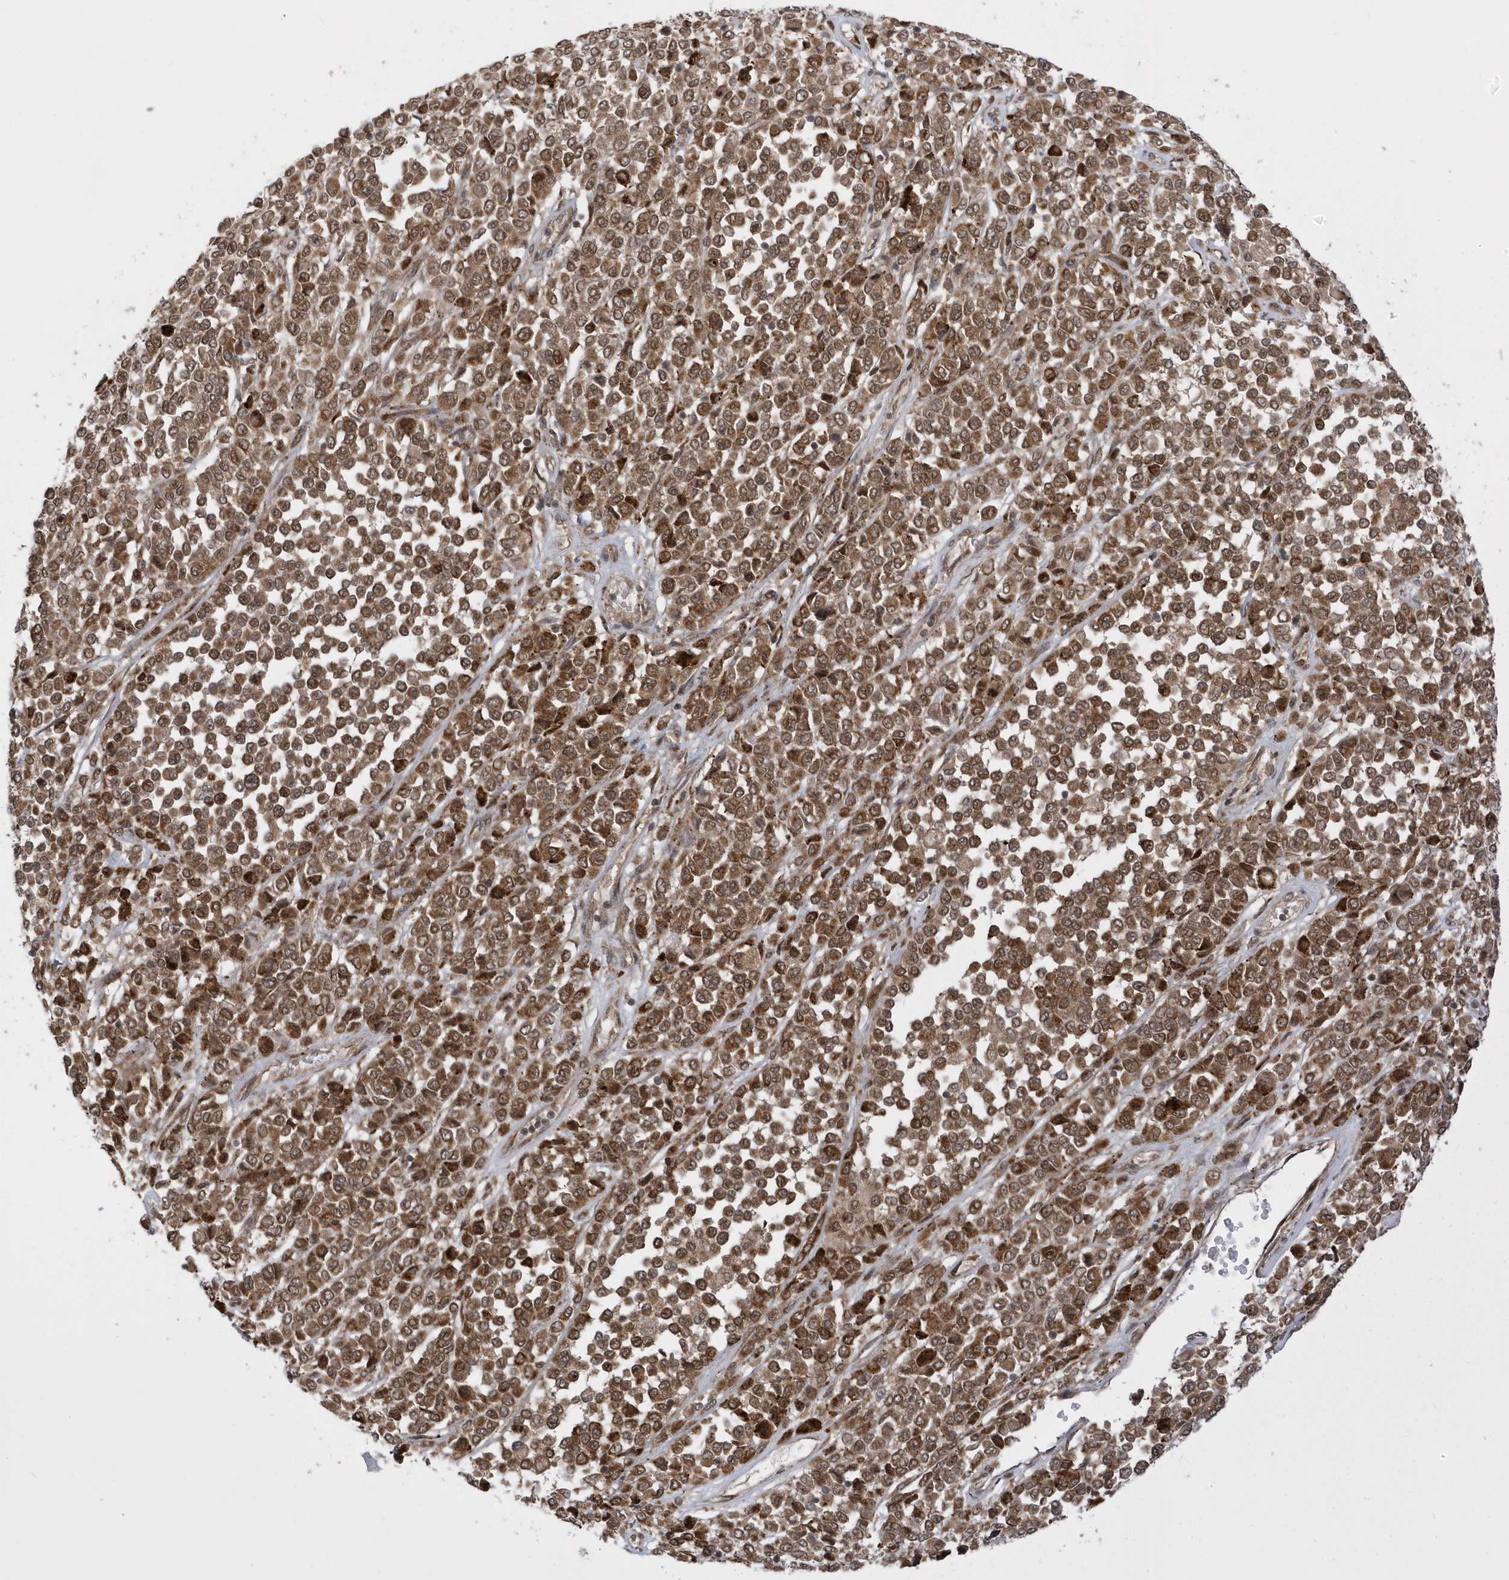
{"staining": {"intensity": "moderate", "quantity": ">75%", "location": "cytoplasmic/membranous,nuclear"}, "tissue": "melanoma", "cell_type": "Tumor cells", "image_type": "cancer", "snomed": [{"axis": "morphology", "description": "Malignant melanoma, Metastatic site"}, {"axis": "topography", "description": "Pancreas"}], "caption": "The histopathology image displays a brown stain indicating the presence of a protein in the cytoplasmic/membranous and nuclear of tumor cells in malignant melanoma (metastatic site). (IHC, brightfield microscopy, high magnification).", "gene": "METTL21A", "patient": {"sex": "female", "age": 30}}